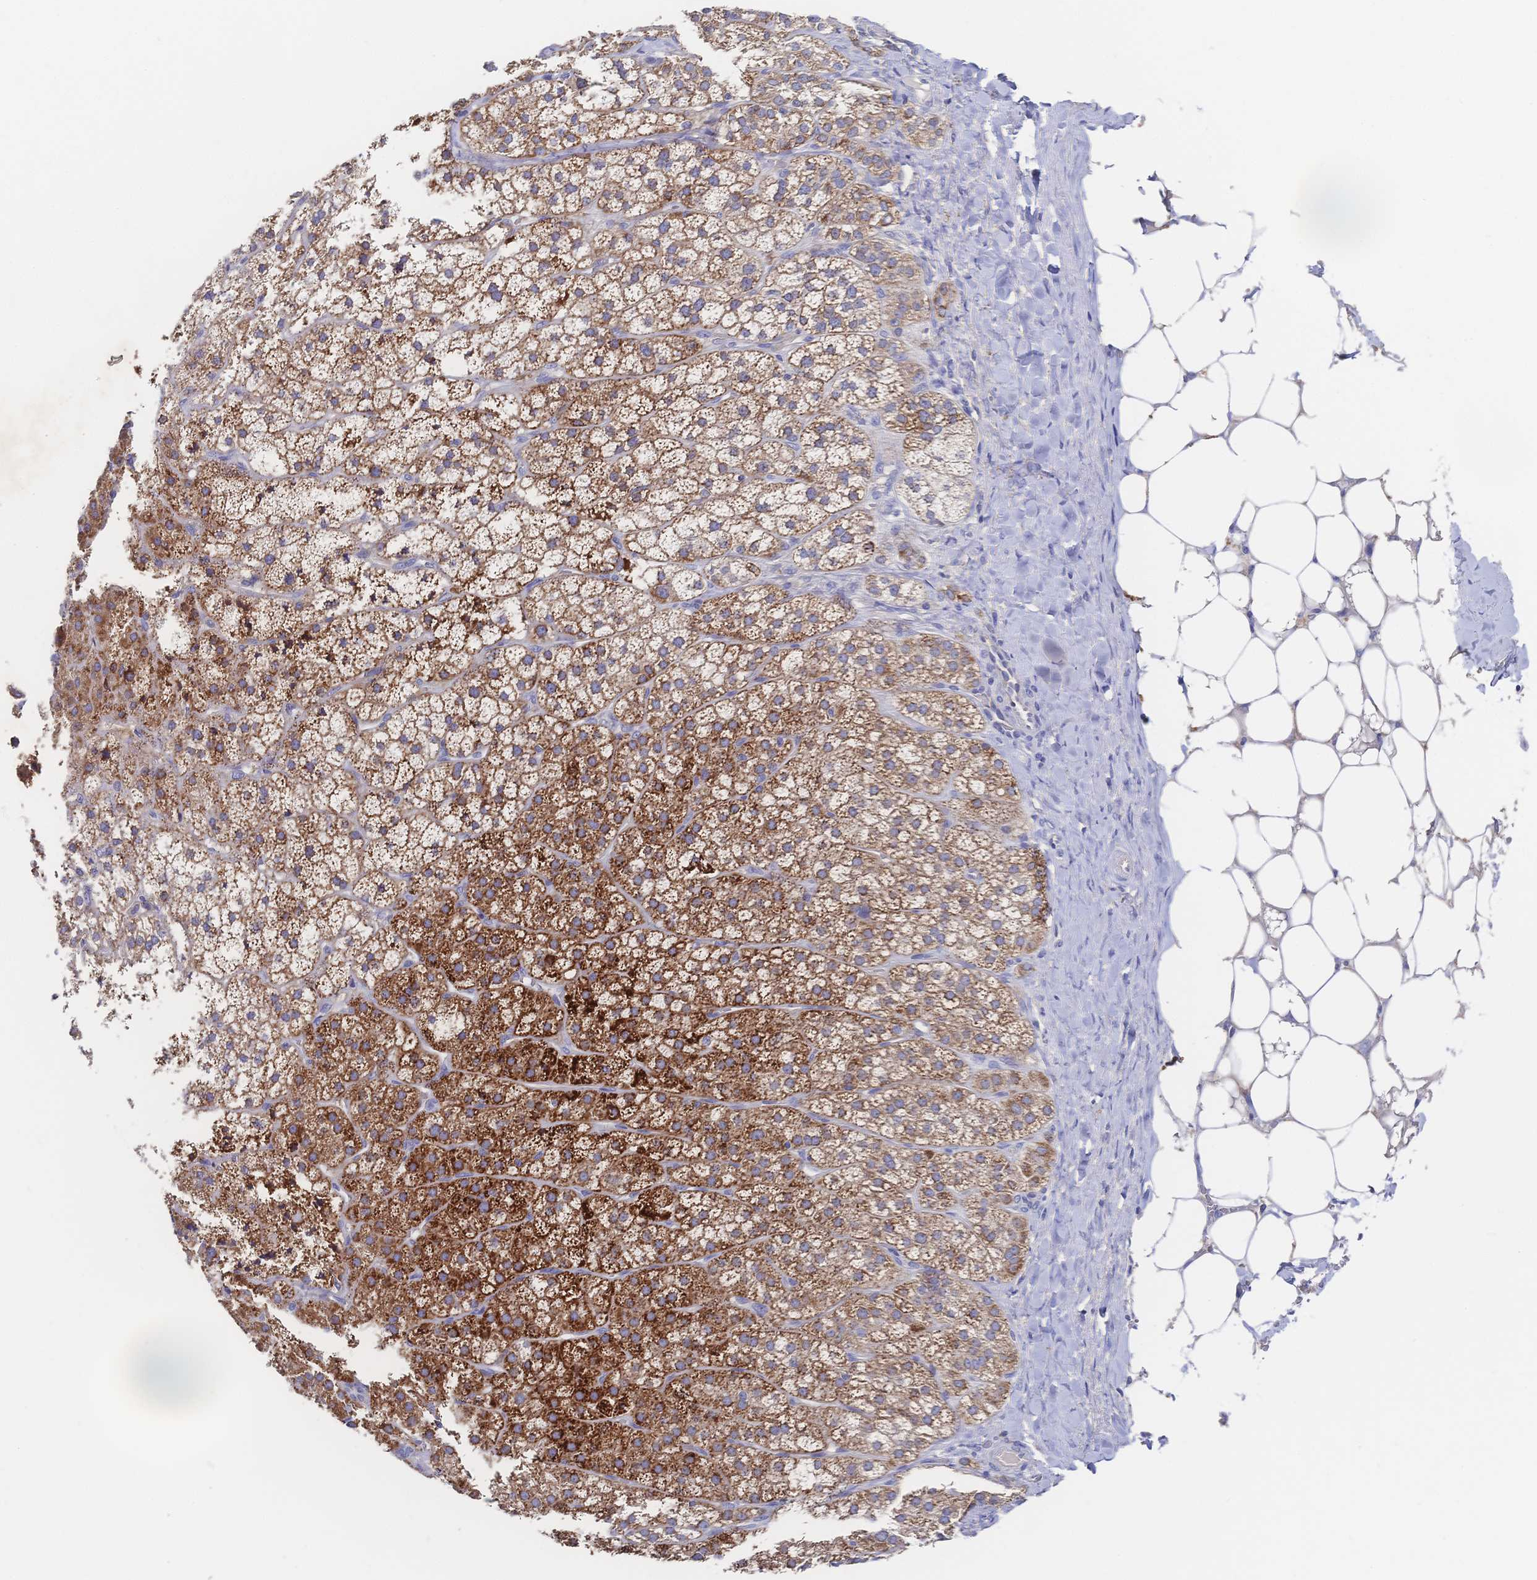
{"staining": {"intensity": "strong", "quantity": ">75%", "location": "cytoplasmic/membranous"}, "tissue": "adrenal gland", "cell_type": "Glandular cells", "image_type": "normal", "snomed": [{"axis": "morphology", "description": "Normal tissue, NOS"}, {"axis": "topography", "description": "Adrenal gland"}], "caption": "Protein staining reveals strong cytoplasmic/membranous staining in approximately >75% of glandular cells in benign adrenal gland.", "gene": "F11R", "patient": {"sex": "male", "age": 53}}